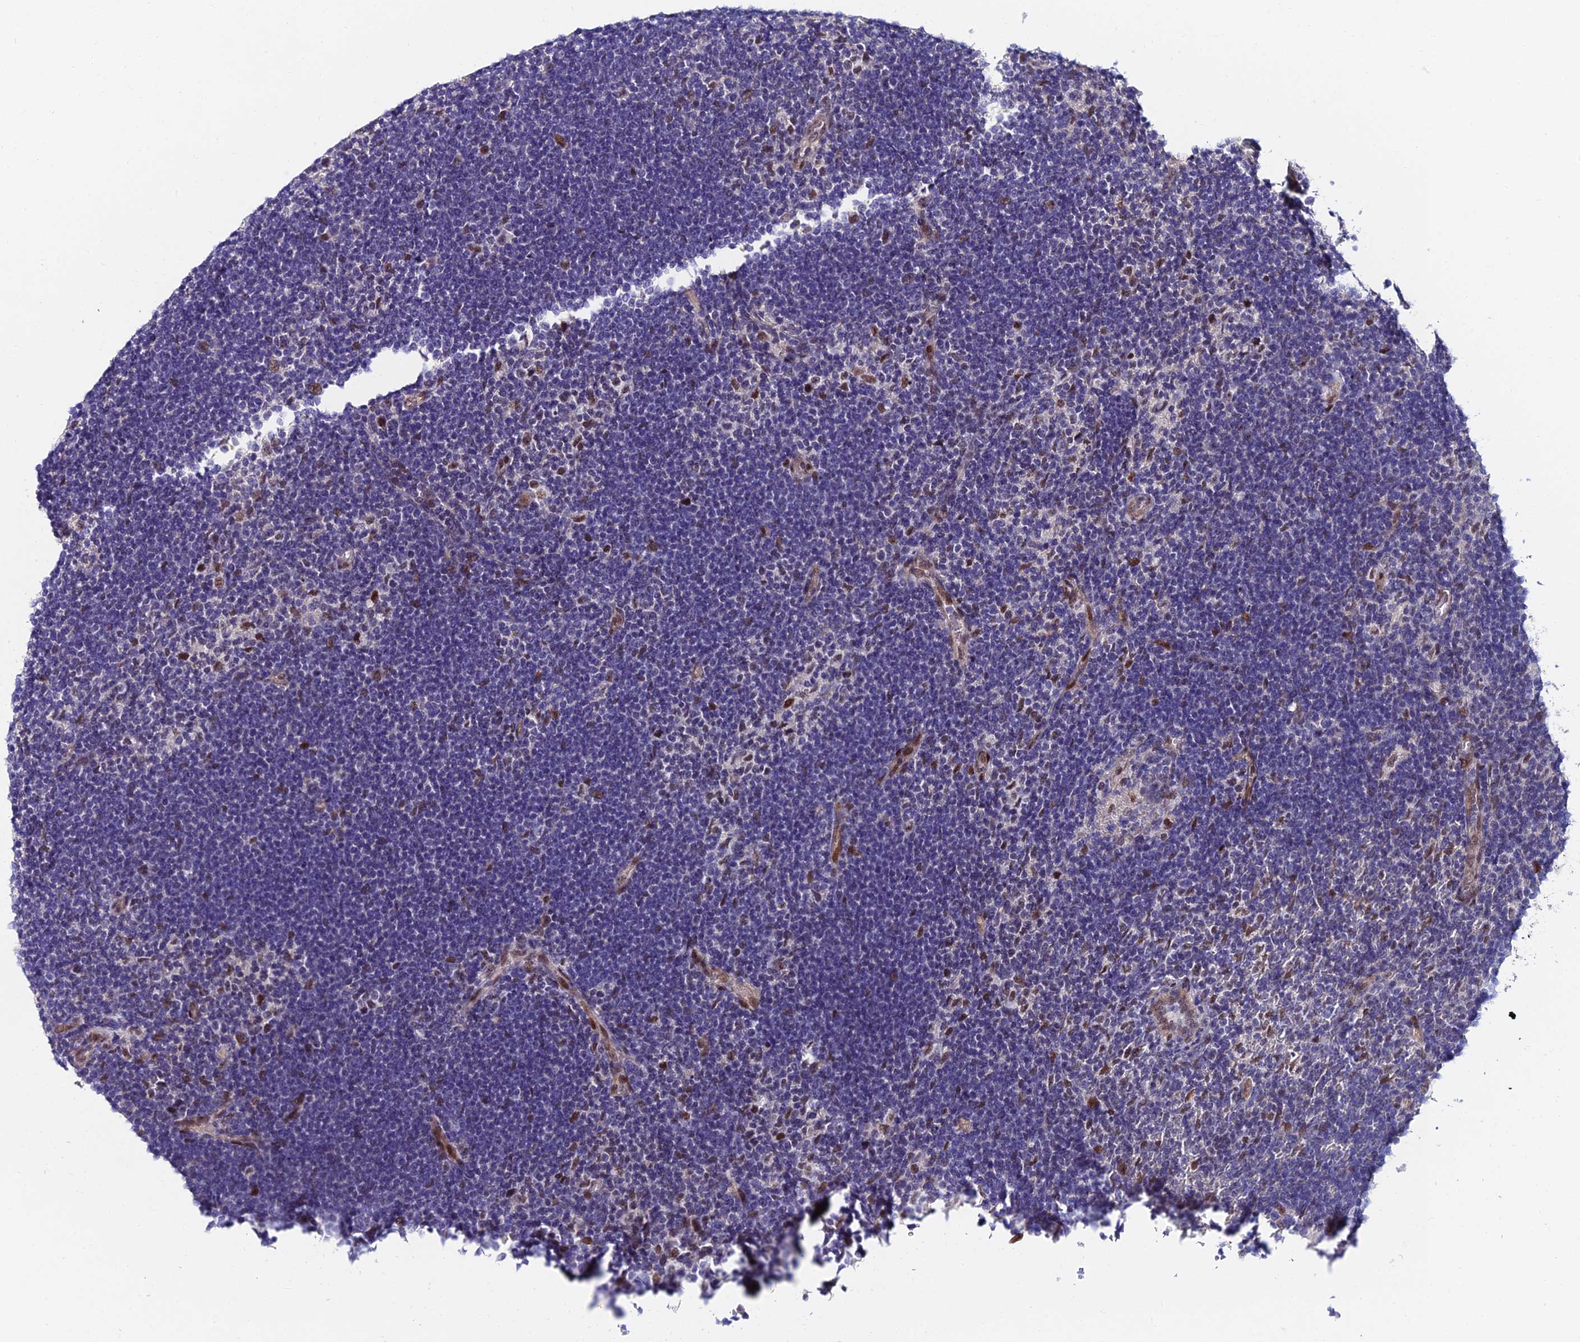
{"staining": {"intensity": "weak", "quantity": "25%-75%", "location": "nuclear"}, "tissue": "lymphoma", "cell_type": "Tumor cells", "image_type": "cancer", "snomed": [{"axis": "morphology", "description": "Hodgkin's disease, NOS"}, {"axis": "topography", "description": "Lymph node"}], "caption": "Hodgkin's disease stained with immunohistochemistry displays weak nuclear positivity in about 25%-75% of tumor cells.", "gene": "TRIM24", "patient": {"sex": "female", "age": 57}}